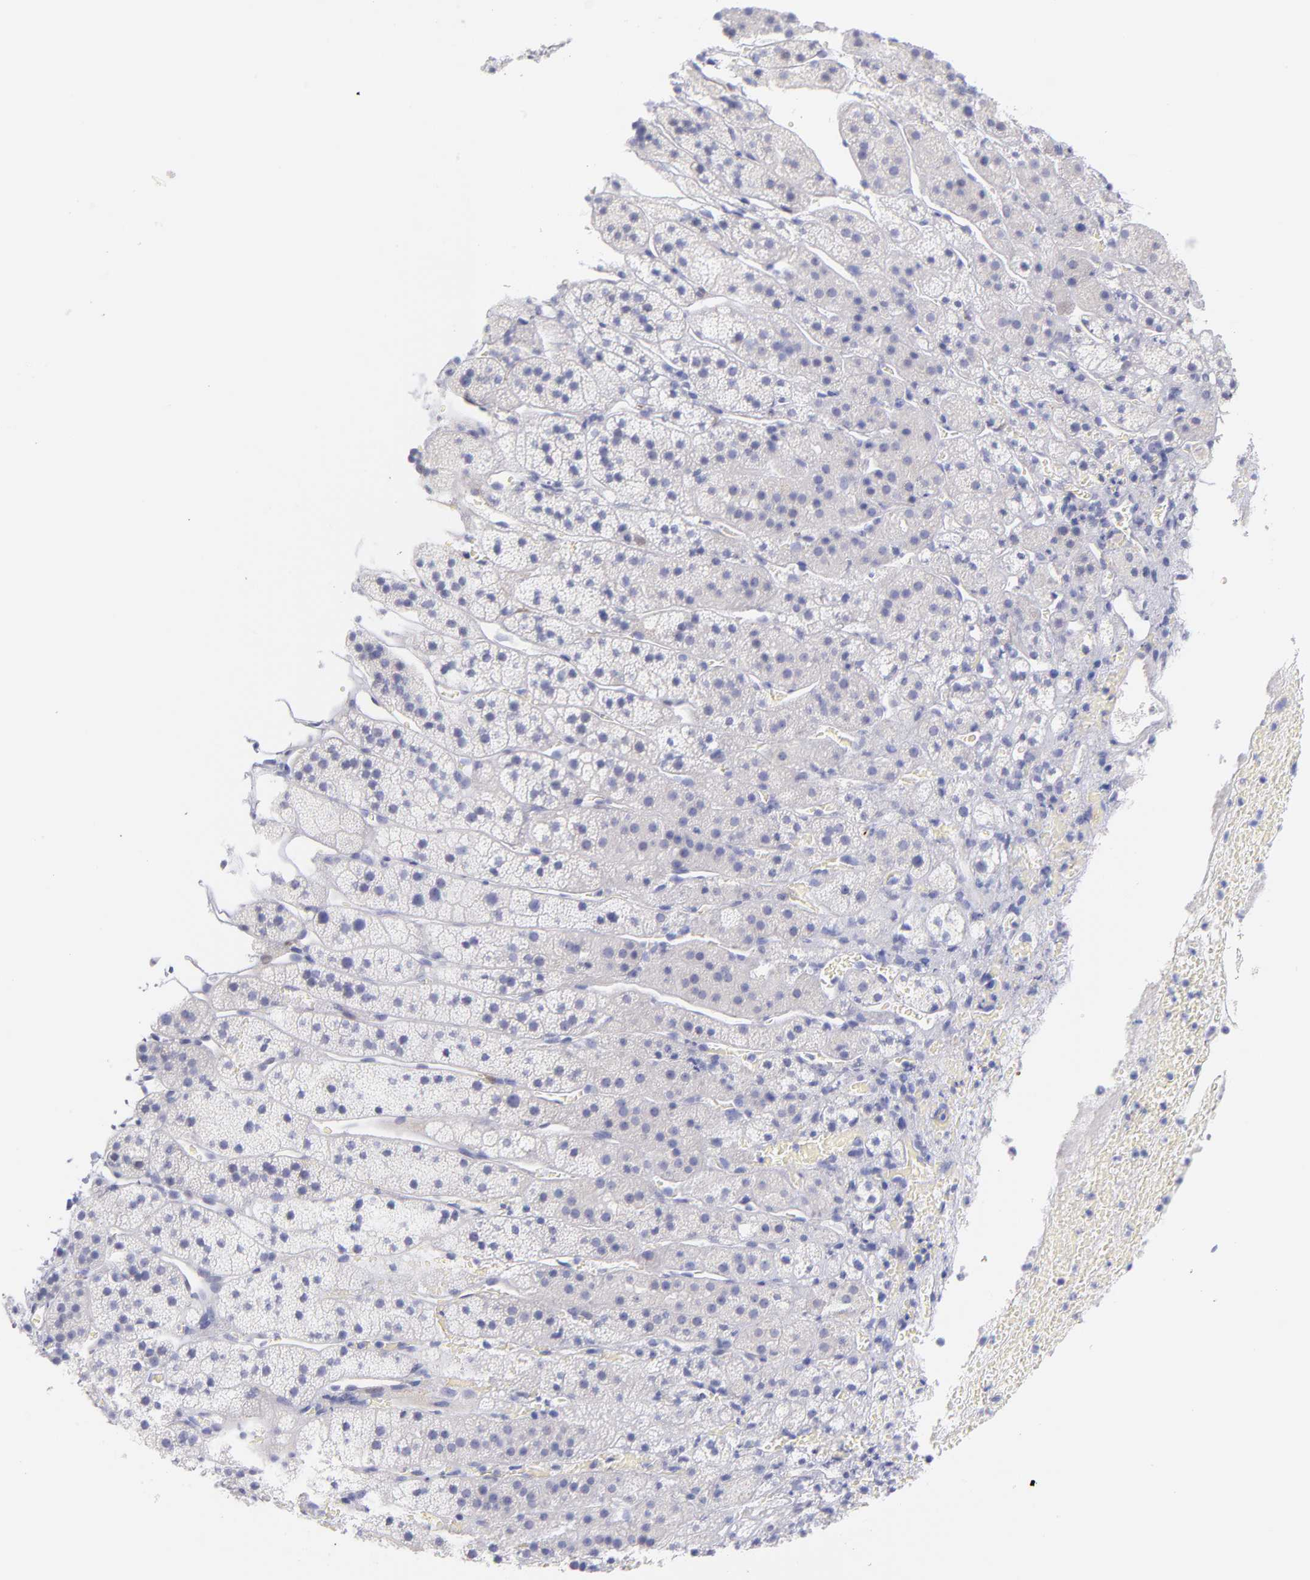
{"staining": {"intensity": "negative", "quantity": "none", "location": "none"}, "tissue": "adrenal gland", "cell_type": "Glandular cells", "image_type": "normal", "snomed": [{"axis": "morphology", "description": "Normal tissue, NOS"}, {"axis": "topography", "description": "Adrenal gland"}], "caption": "Immunohistochemistry photomicrograph of unremarkable adrenal gland: human adrenal gland stained with DAB reveals no significant protein positivity in glandular cells.", "gene": "SCGN", "patient": {"sex": "female", "age": 44}}